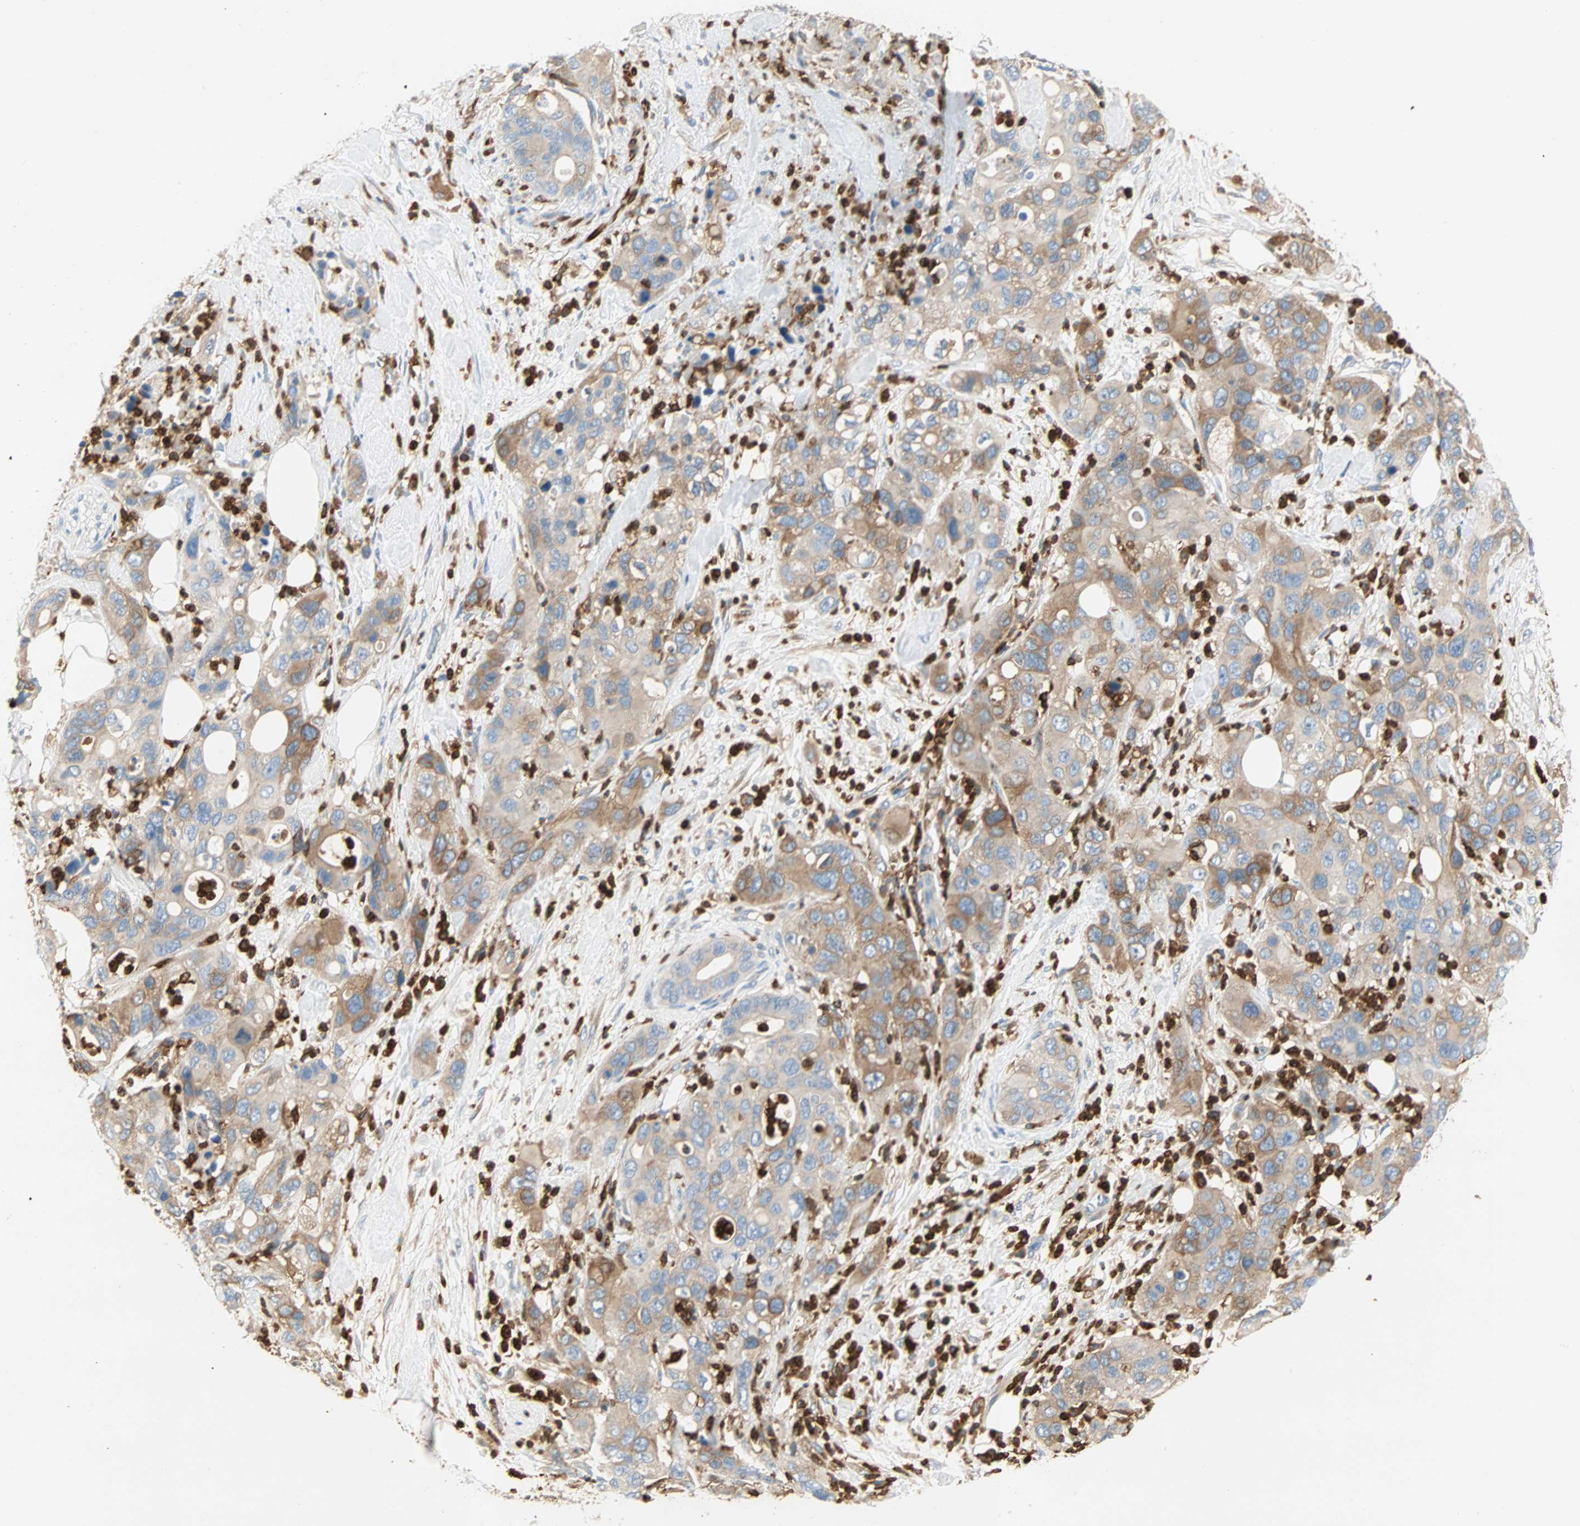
{"staining": {"intensity": "moderate", "quantity": "25%-75%", "location": "cytoplasmic/membranous"}, "tissue": "pancreatic cancer", "cell_type": "Tumor cells", "image_type": "cancer", "snomed": [{"axis": "morphology", "description": "Adenocarcinoma, NOS"}, {"axis": "topography", "description": "Pancreas"}], "caption": "Pancreatic adenocarcinoma tissue displays moderate cytoplasmic/membranous staining in about 25%-75% of tumor cells", "gene": "FMNL1", "patient": {"sex": "female", "age": 71}}